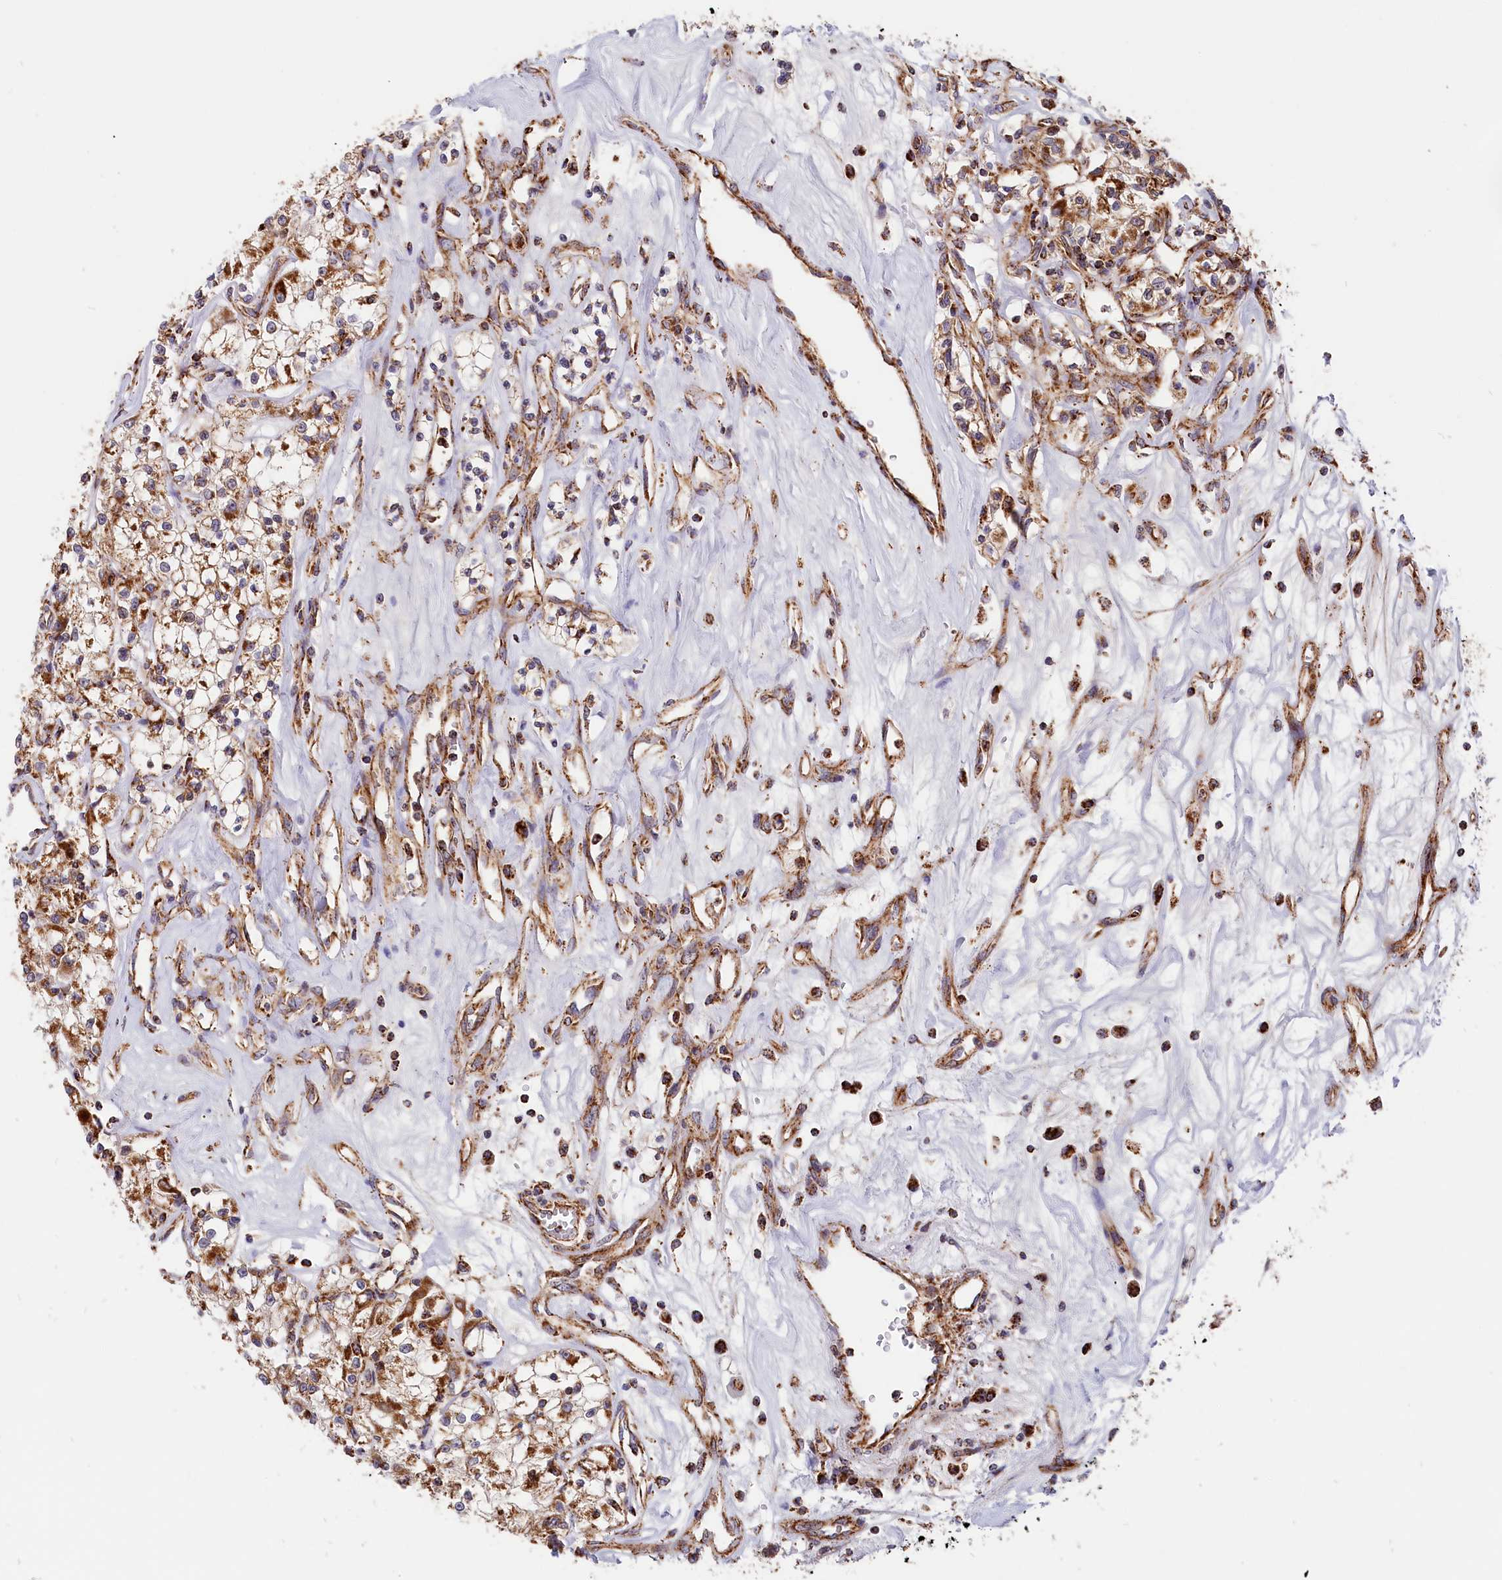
{"staining": {"intensity": "moderate", "quantity": ">75%", "location": "cytoplasmic/membranous"}, "tissue": "renal cancer", "cell_type": "Tumor cells", "image_type": "cancer", "snomed": [{"axis": "morphology", "description": "Adenocarcinoma, NOS"}, {"axis": "topography", "description": "Kidney"}], "caption": "The image demonstrates immunohistochemical staining of renal adenocarcinoma. There is moderate cytoplasmic/membranous staining is identified in approximately >75% of tumor cells.", "gene": "MACROD1", "patient": {"sex": "female", "age": 59}}